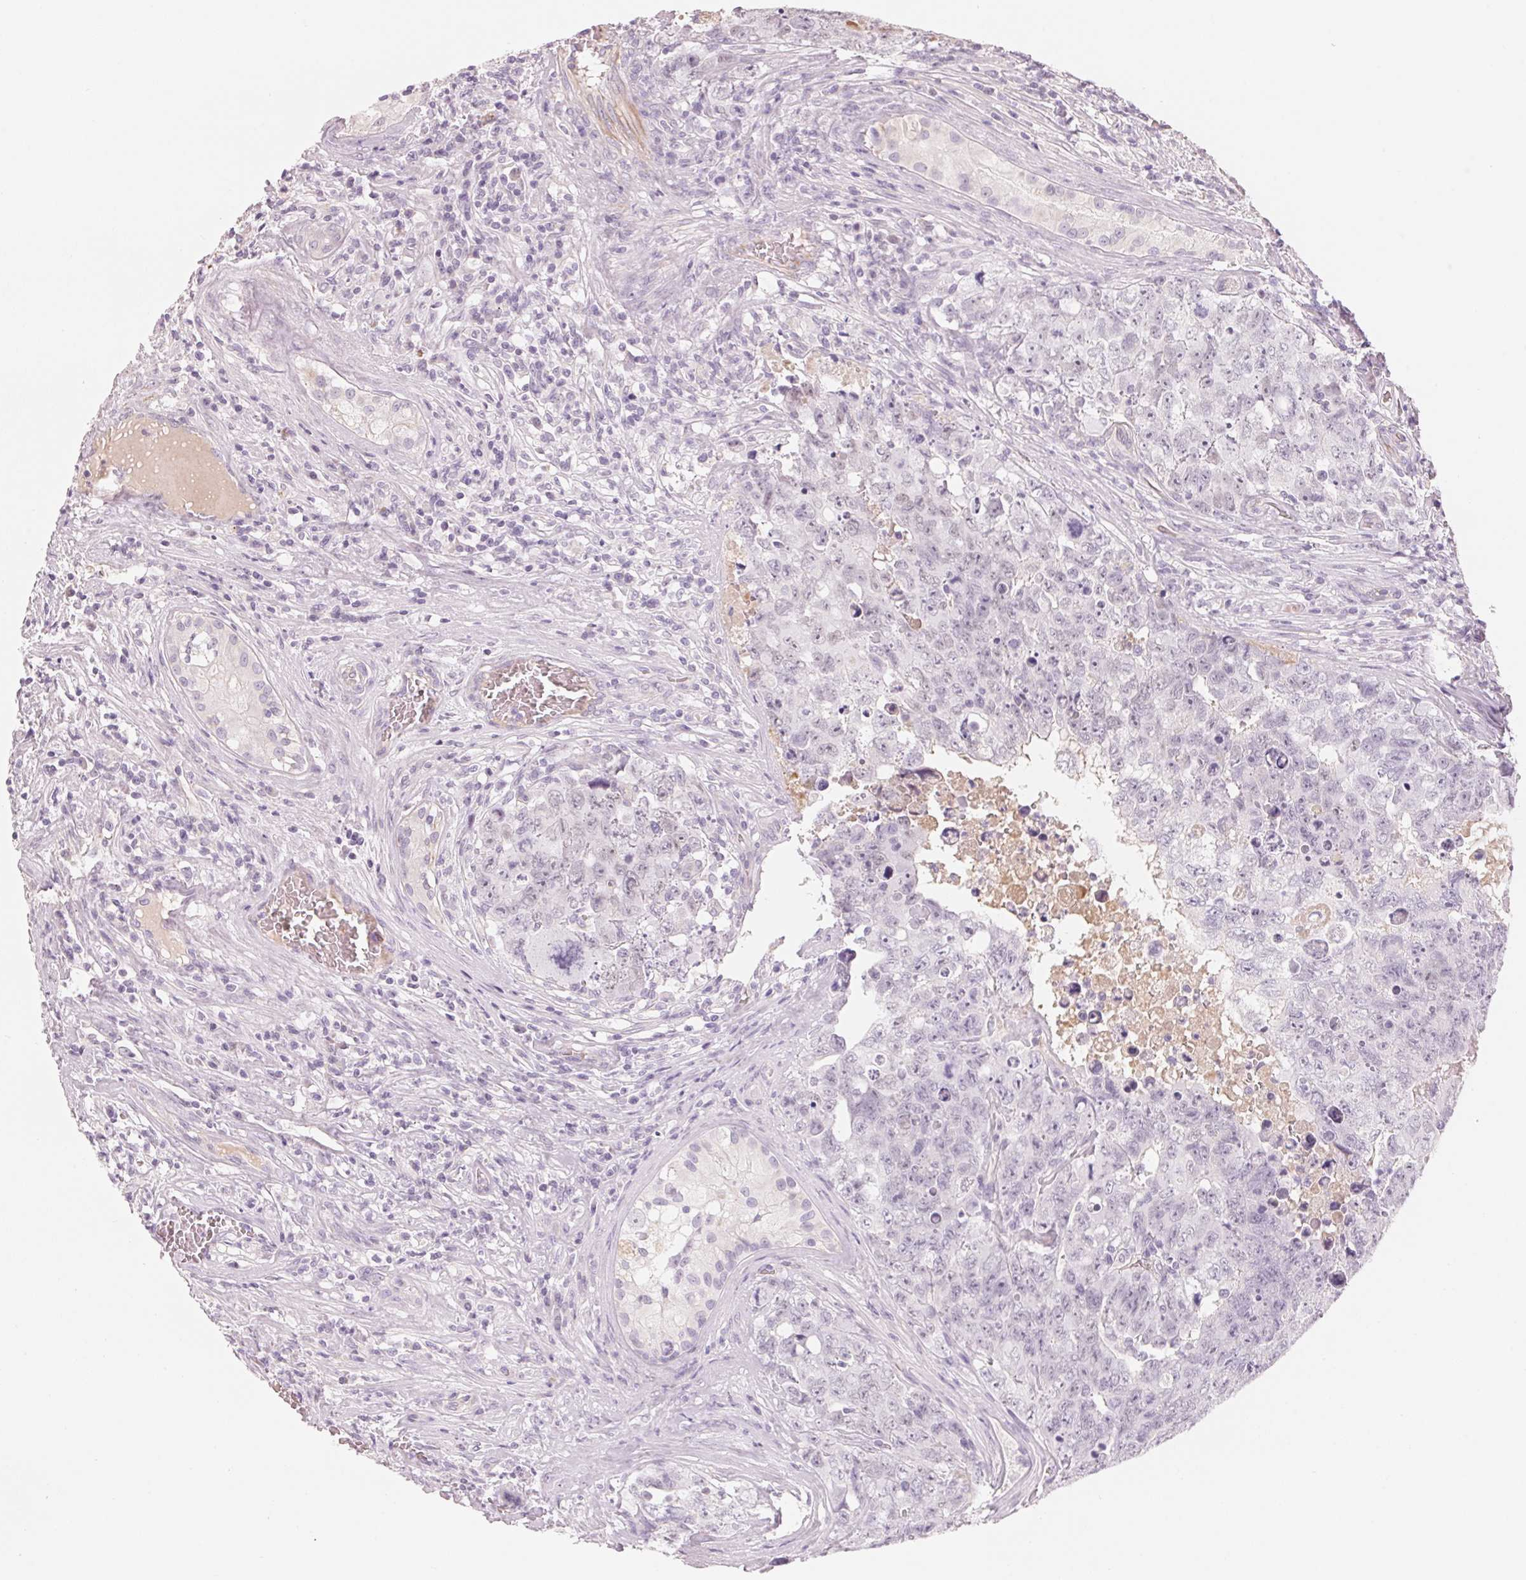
{"staining": {"intensity": "negative", "quantity": "none", "location": "none"}, "tissue": "testis cancer", "cell_type": "Tumor cells", "image_type": "cancer", "snomed": [{"axis": "morphology", "description": "Carcinoma, Embryonal, NOS"}, {"axis": "topography", "description": "Testis"}], "caption": "IHC of human embryonal carcinoma (testis) demonstrates no positivity in tumor cells.", "gene": "CFHR2", "patient": {"sex": "male", "age": 24}}